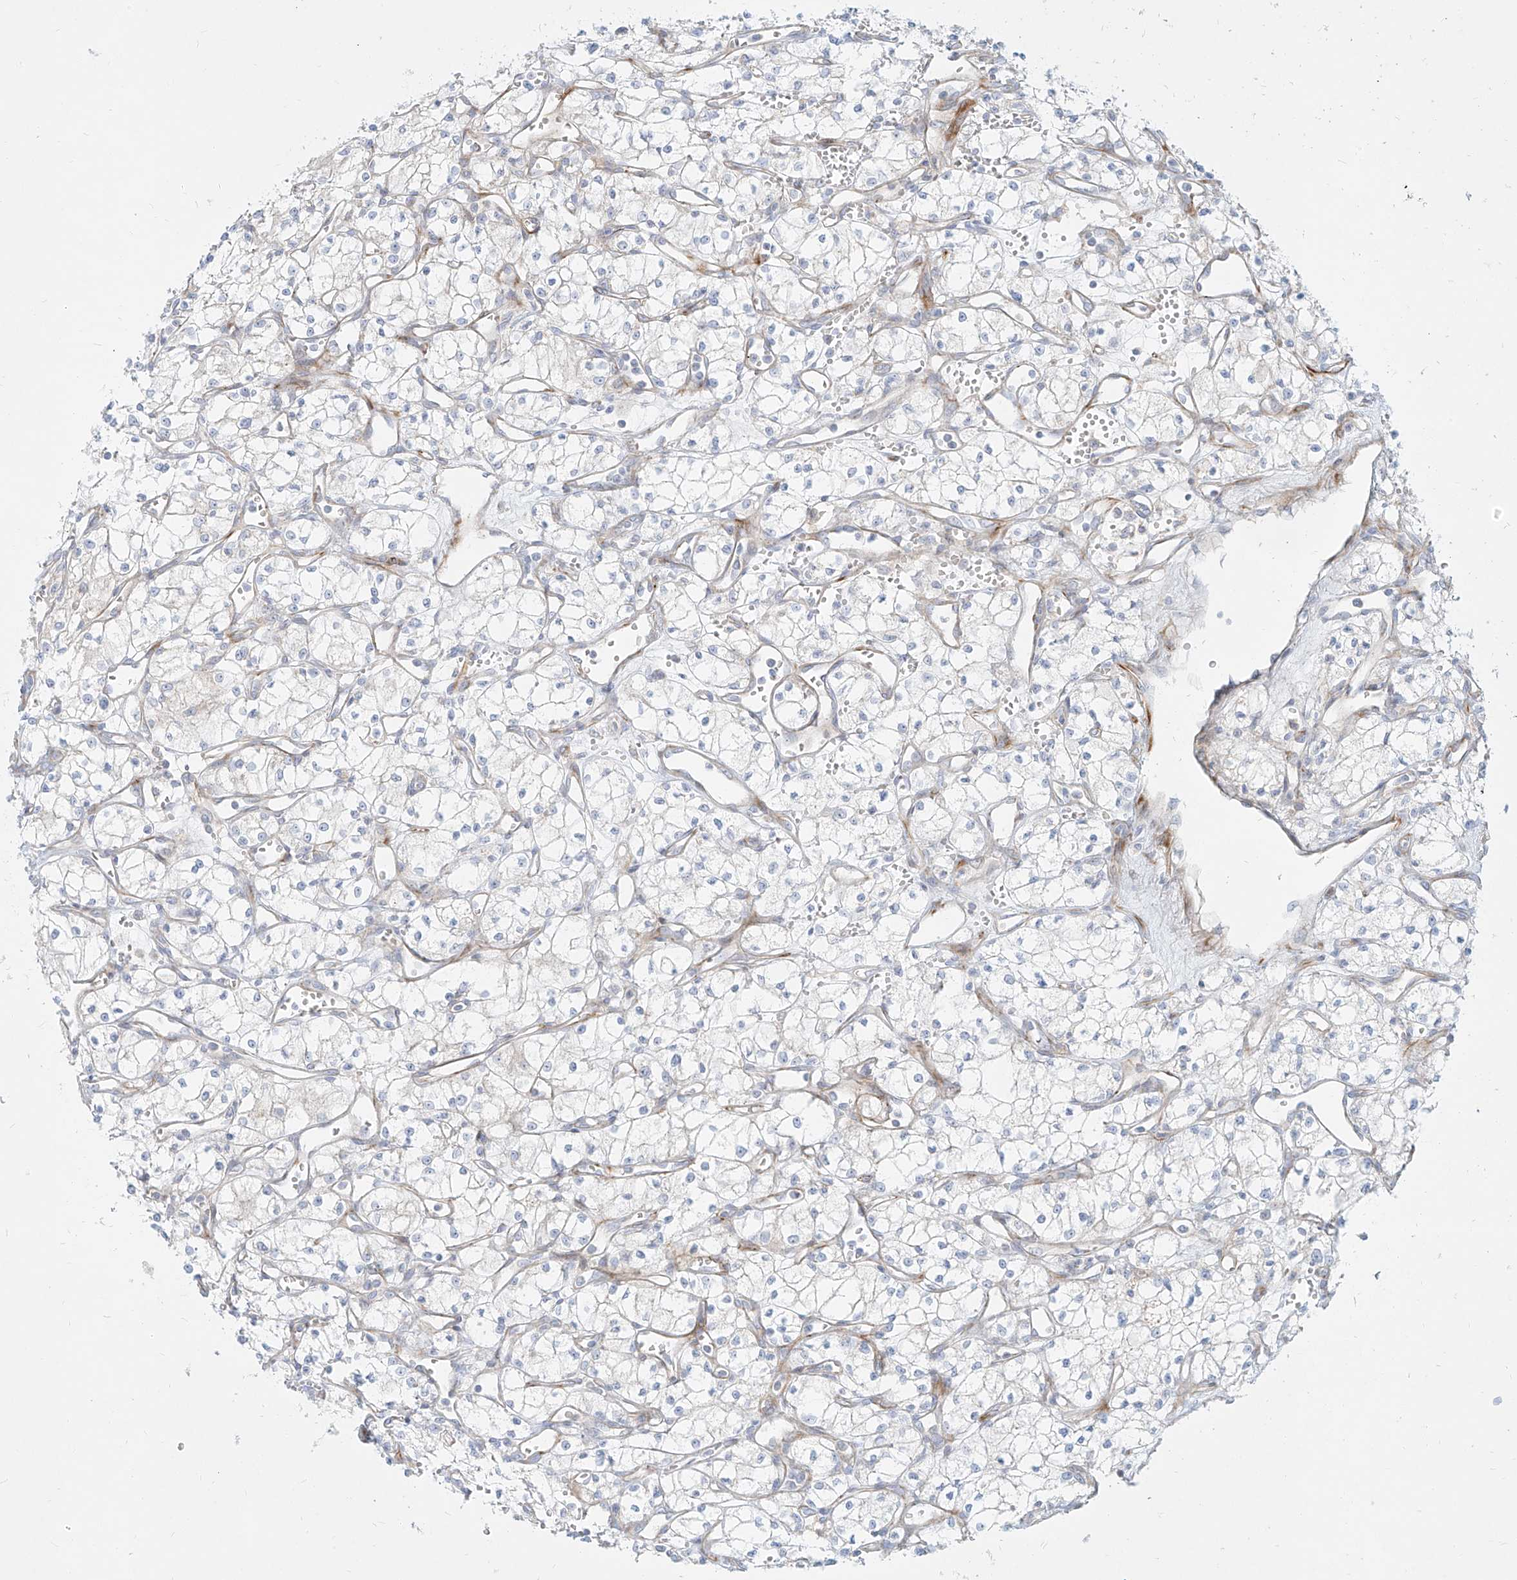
{"staining": {"intensity": "negative", "quantity": "none", "location": "none"}, "tissue": "renal cancer", "cell_type": "Tumor cells", "image_type": "cancer", "snomed": [{"axis": "morphology", "description": "Adenocarcinoma, NOS"}, {"axis": "topography", "description": "Kidney"}], "caption": "This is an immunohistochemistry (IHC) histopathology image of adenocarcinoma (renal). There is no staining in tumor cells.", "gene": "MTX2", "patient": {"sex": "male", "age": 59}}